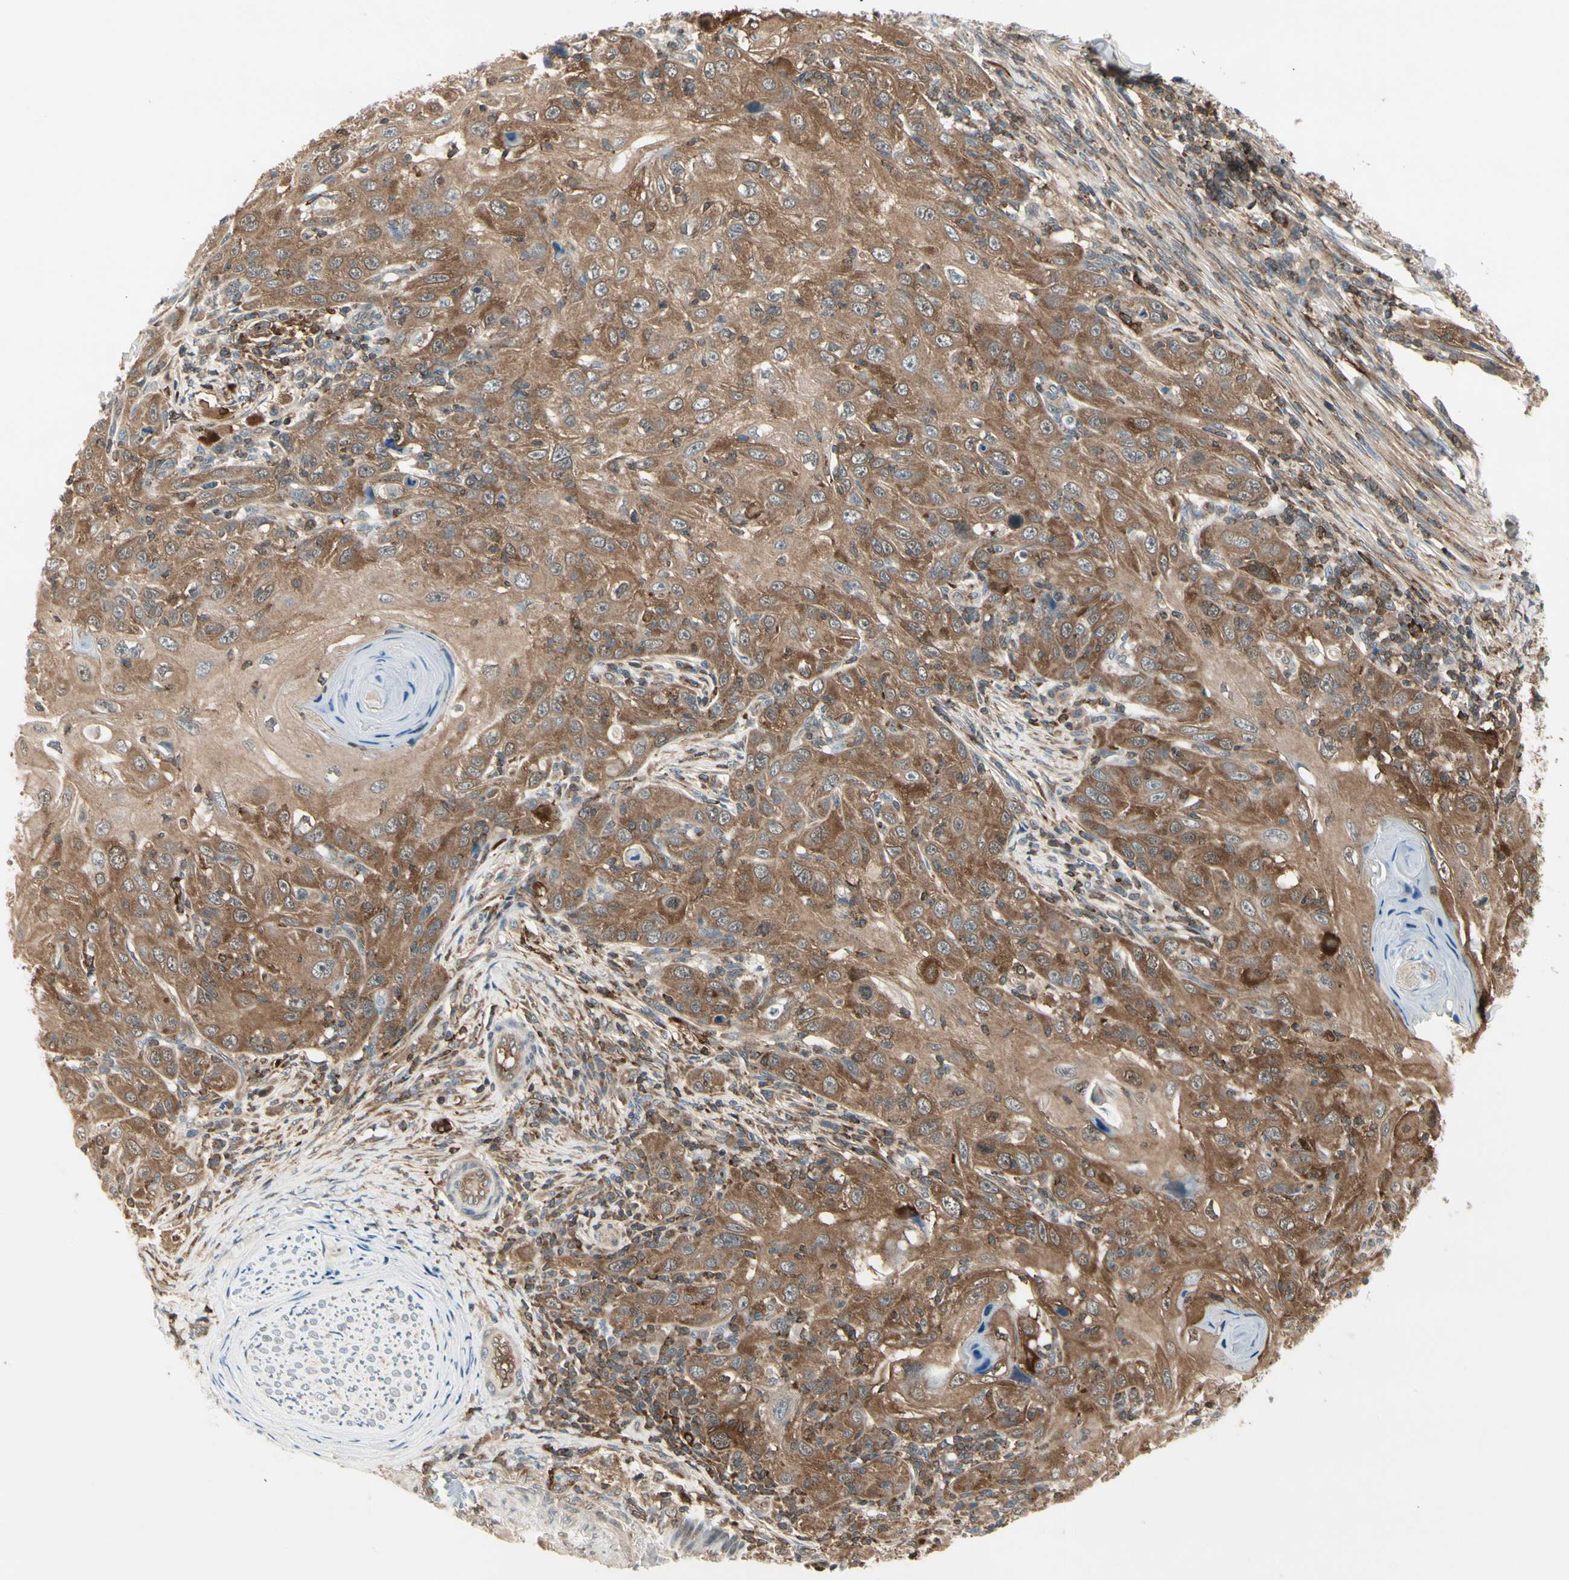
{"staining": {"intensity": "moderate", "quantity": ">75%", "location": "cytoplasmic/membranous"}, "tissue": "skin cancer", "cell_type": "Tumor cells", "image_type": "cancer", "snomed": [{"axis": "morphology", "description": "Squamous cell carcinoma, NOS"}, {"axis": "topography", "description": "Skin"}], "caption": "Skin cancer stained with a protein marker reveals moderate staining in tumor cells.", "gene": "OXSR1", "patient": {"sex": "female", "age": 88}}